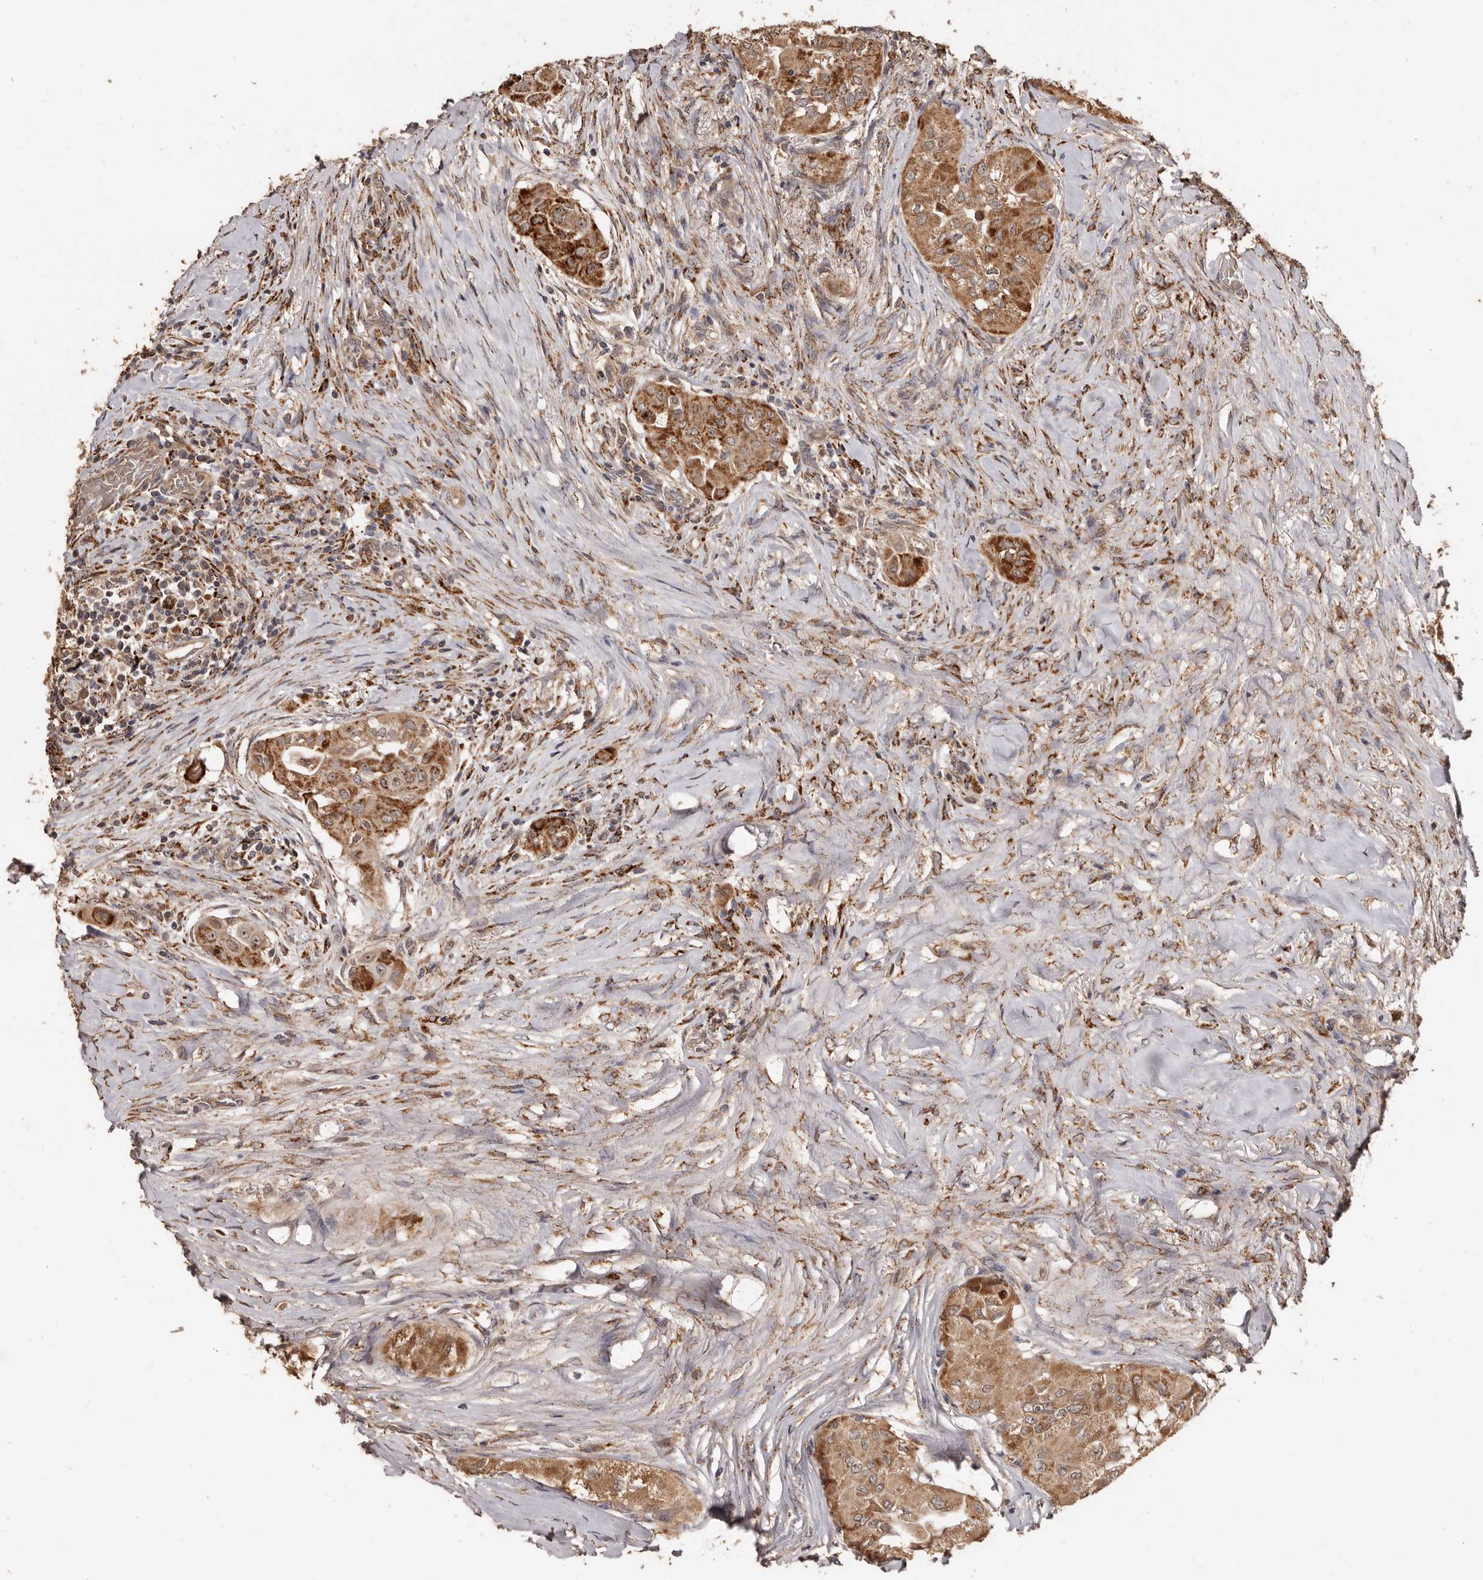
{"staining": {"intensity": "moderate", "quantity": ">75%", "location": "cytoplasmic/membranous"}, "tissue": "thyroid cancer", "cell_type": "Tumor cells", "image_type": "cancer", "snomed": [{"axis": "morphology", "description": "Papillary adenocarcinoma, NOS"}, {"axis": "topography", "description": "Thyroid gland"}], "caption": "High-power microscopy captured an immunohistochemistry (IHC) histopathology image of thyroid papillary adenocarcinoma, revealing moderate cytoplasmic/membranous positivity in approximately >75% of tumor cells. (Brightfield microscopy of DAB IHC at high magnification).", "gene": "AKAP7", "patient": {"sex": "female", "age": 59}}